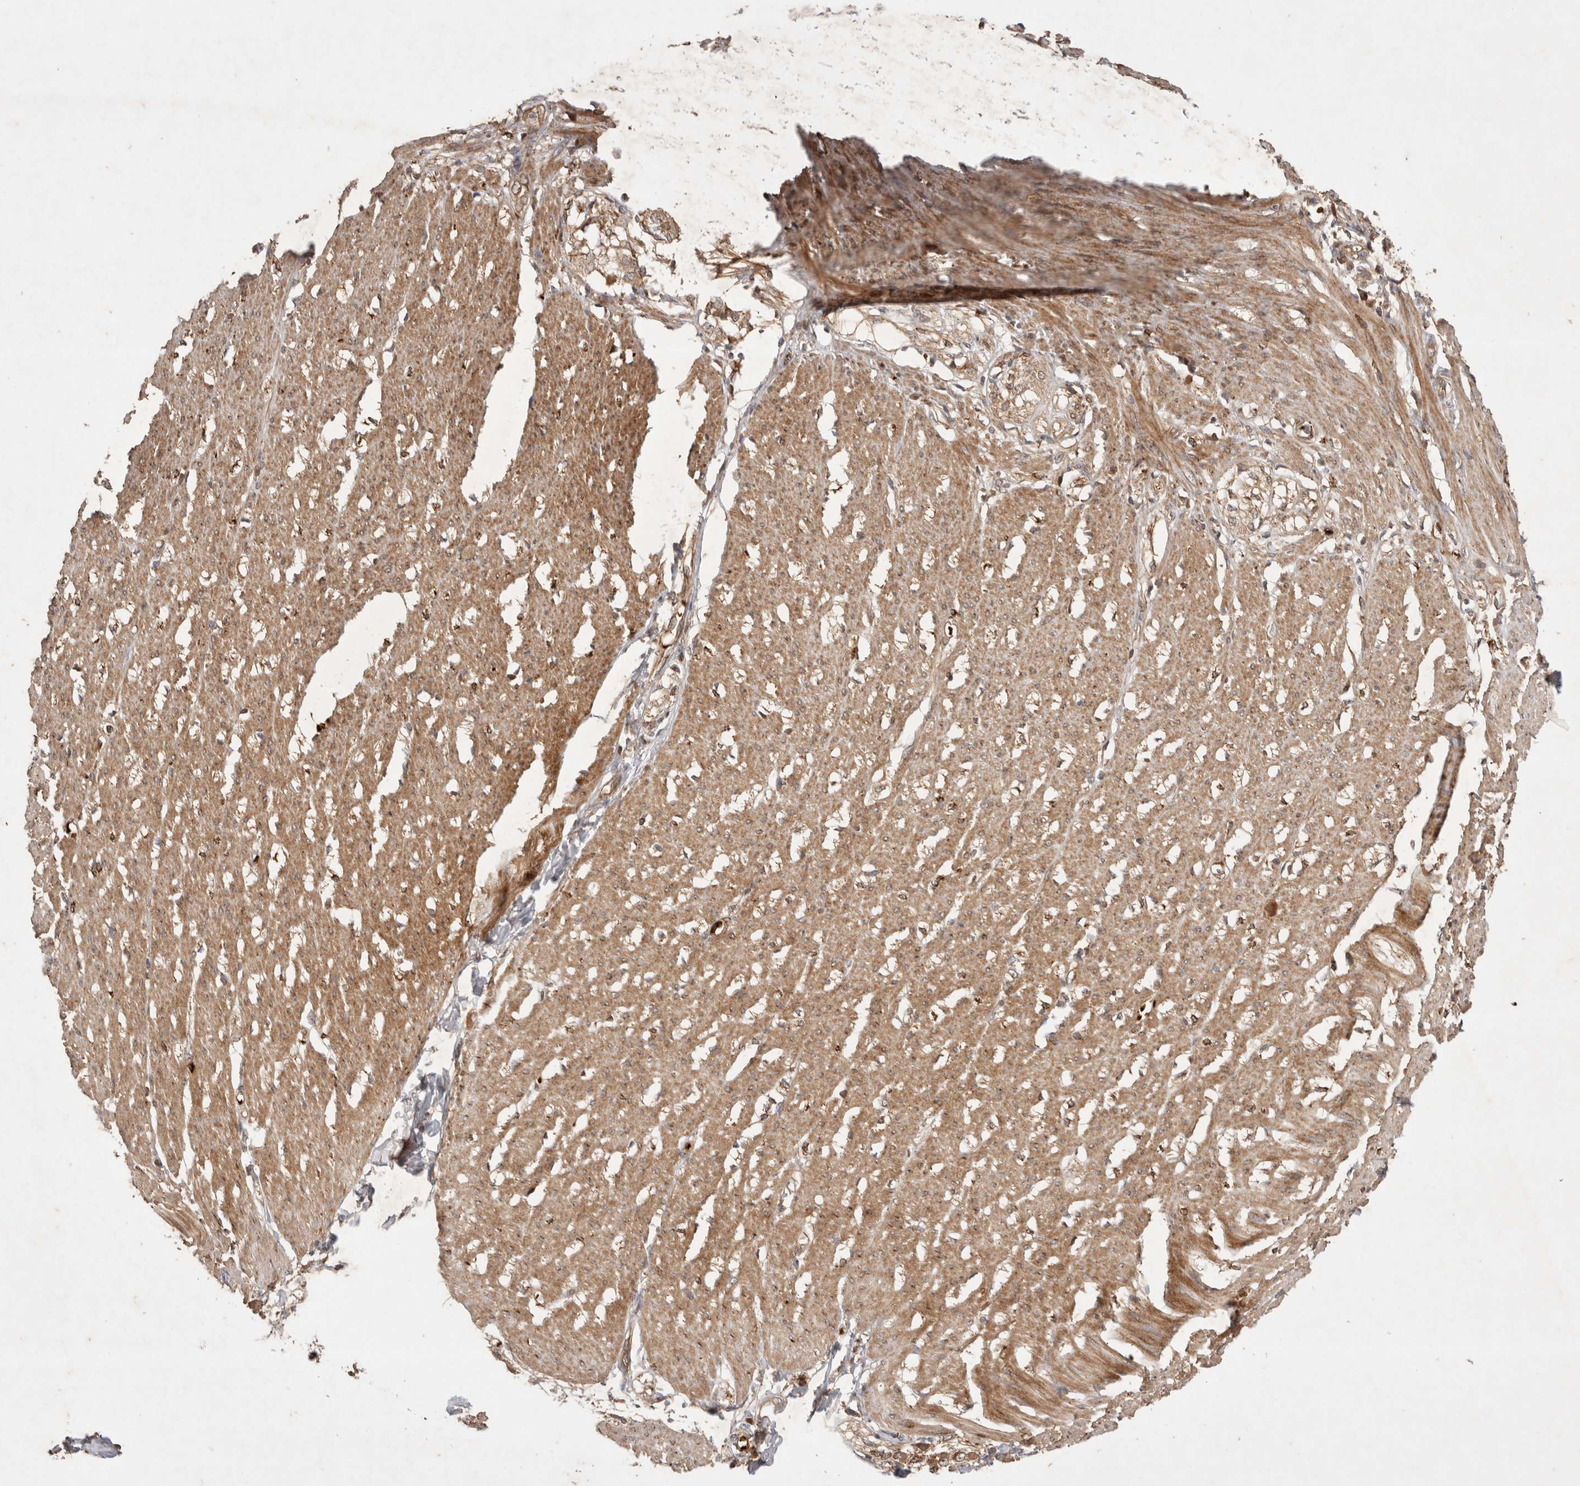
{"staining": {"intensity": "moderate", "quantity": ">75%", "location": "cytoplasmic/membranous"}, "tissue": "smooth muscle", "cell_type": "Smooth muscle cells", "image_type": "normal", "snomed": [{"axis": "morphology", "description": "Normal tissue, NOS"}, {"axis": "morphology", "description": "Adenocarcinoma, NOS"}, {"axis": "topography", "description": "Colon"}, {"axis": "topography", "description": "Peripheral nerve tissue"}], "caption": "Smooth muscle stained with DAB (3,3'-diaminobenzidine) immunohistochemistry demonstrates medium levels of moderate cytoplasmic/membranous positivity in approximately >75% of smooth muscle cells. (IHC, brightfield microscopy, high magnification).", "gene": "FAM221A", "patient": {"sex": "male", "age": 14}}